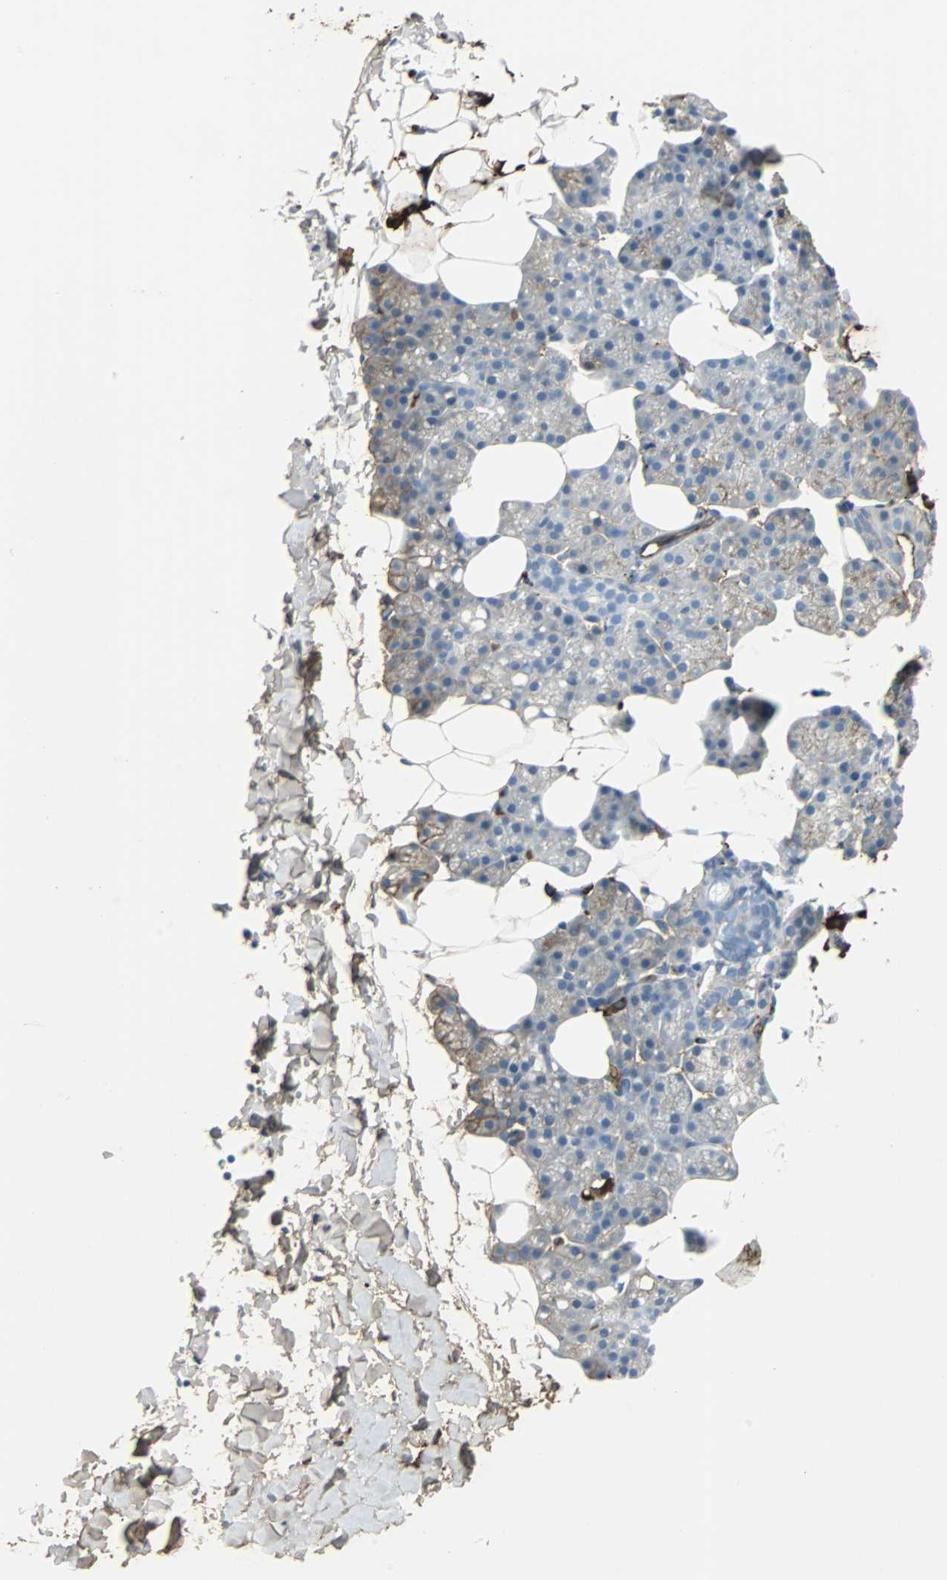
{"staining": {"intensity": "moderate", "quantity": "25%-75%", "location": "cytoplasmic/membranous"}, "tissue": "salivary gland", "cell_type": "Glandular cells", "image_type": "normal", "snomed": [{"axis": "morphology", "description": "Normal tissue, NOS"}, {"axis": "topography", "description": "Lymph node"}, {"axis": "topography", "description": "Salivary gland"}], "caption": "The histopathology image displays immunohistochemical staining of normal salivary gland. There is moderate cytoplasmic/membranous staining is present in about 25%-75% of glandular cells.", "gene": "IGHA1", "patient": {"sex": "male", "age": 8}}